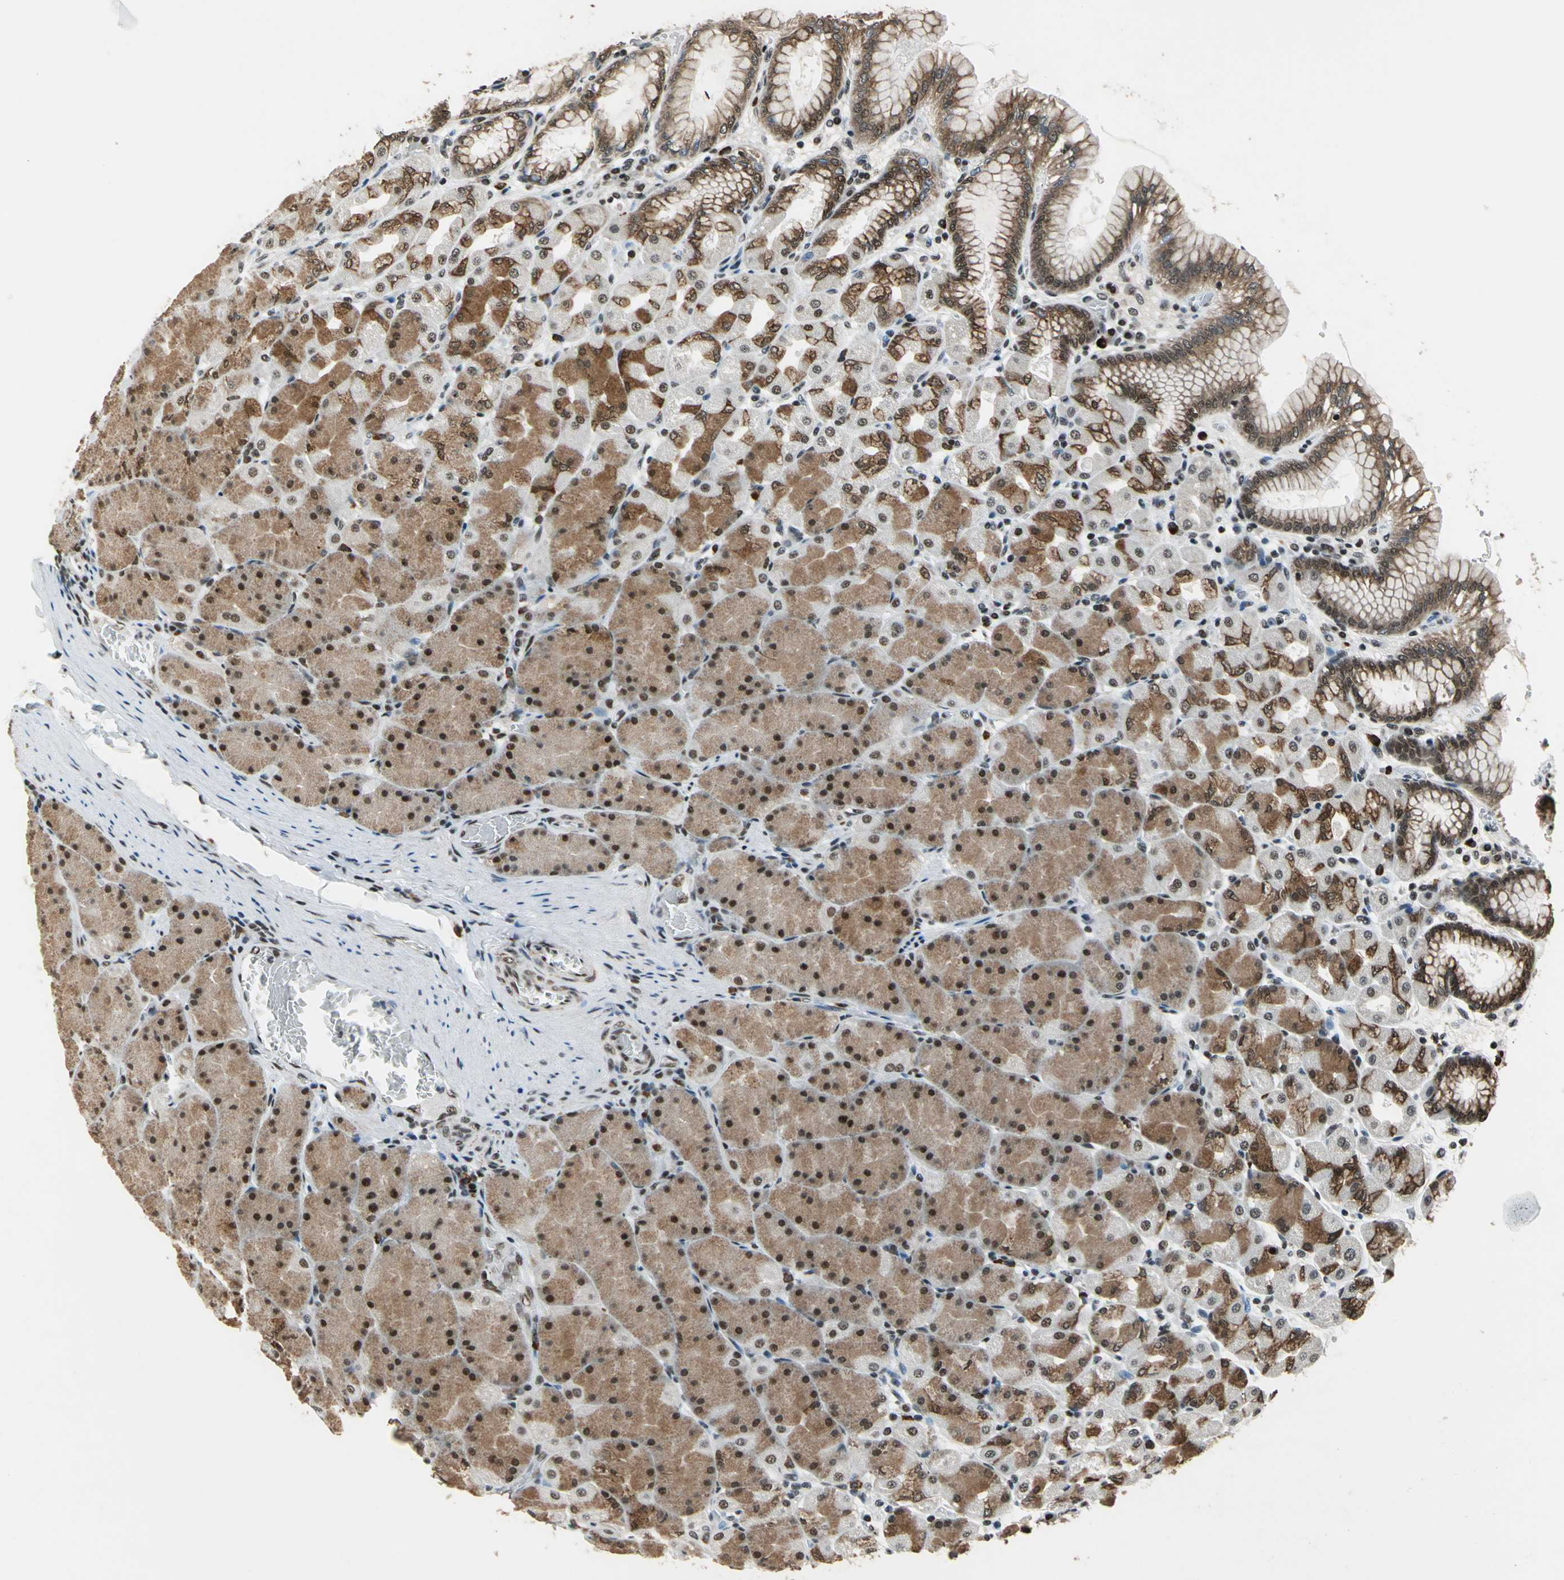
{"staining": {"intensity": "moderate", "quantity": ">75%", "location": "cytoplasmic/membranous,nuclear"}, "tissue": "stomach", "cell_type": "Glandular cells", "image_type": "normal", "snomed": [{"axis": "morphology", "description": "Normal tissue, NOS"}, {"axis": "topography", "description": "Stomach, upper"}], "caption": "Immunohistochemical staining of normal stomach shows moderate cytoplasmic/membranous,nuclear protein staining in approximately >75% of glandular cells.", "gene": "BCLAF1", "patient": {"sex": "female", "age": 56}}